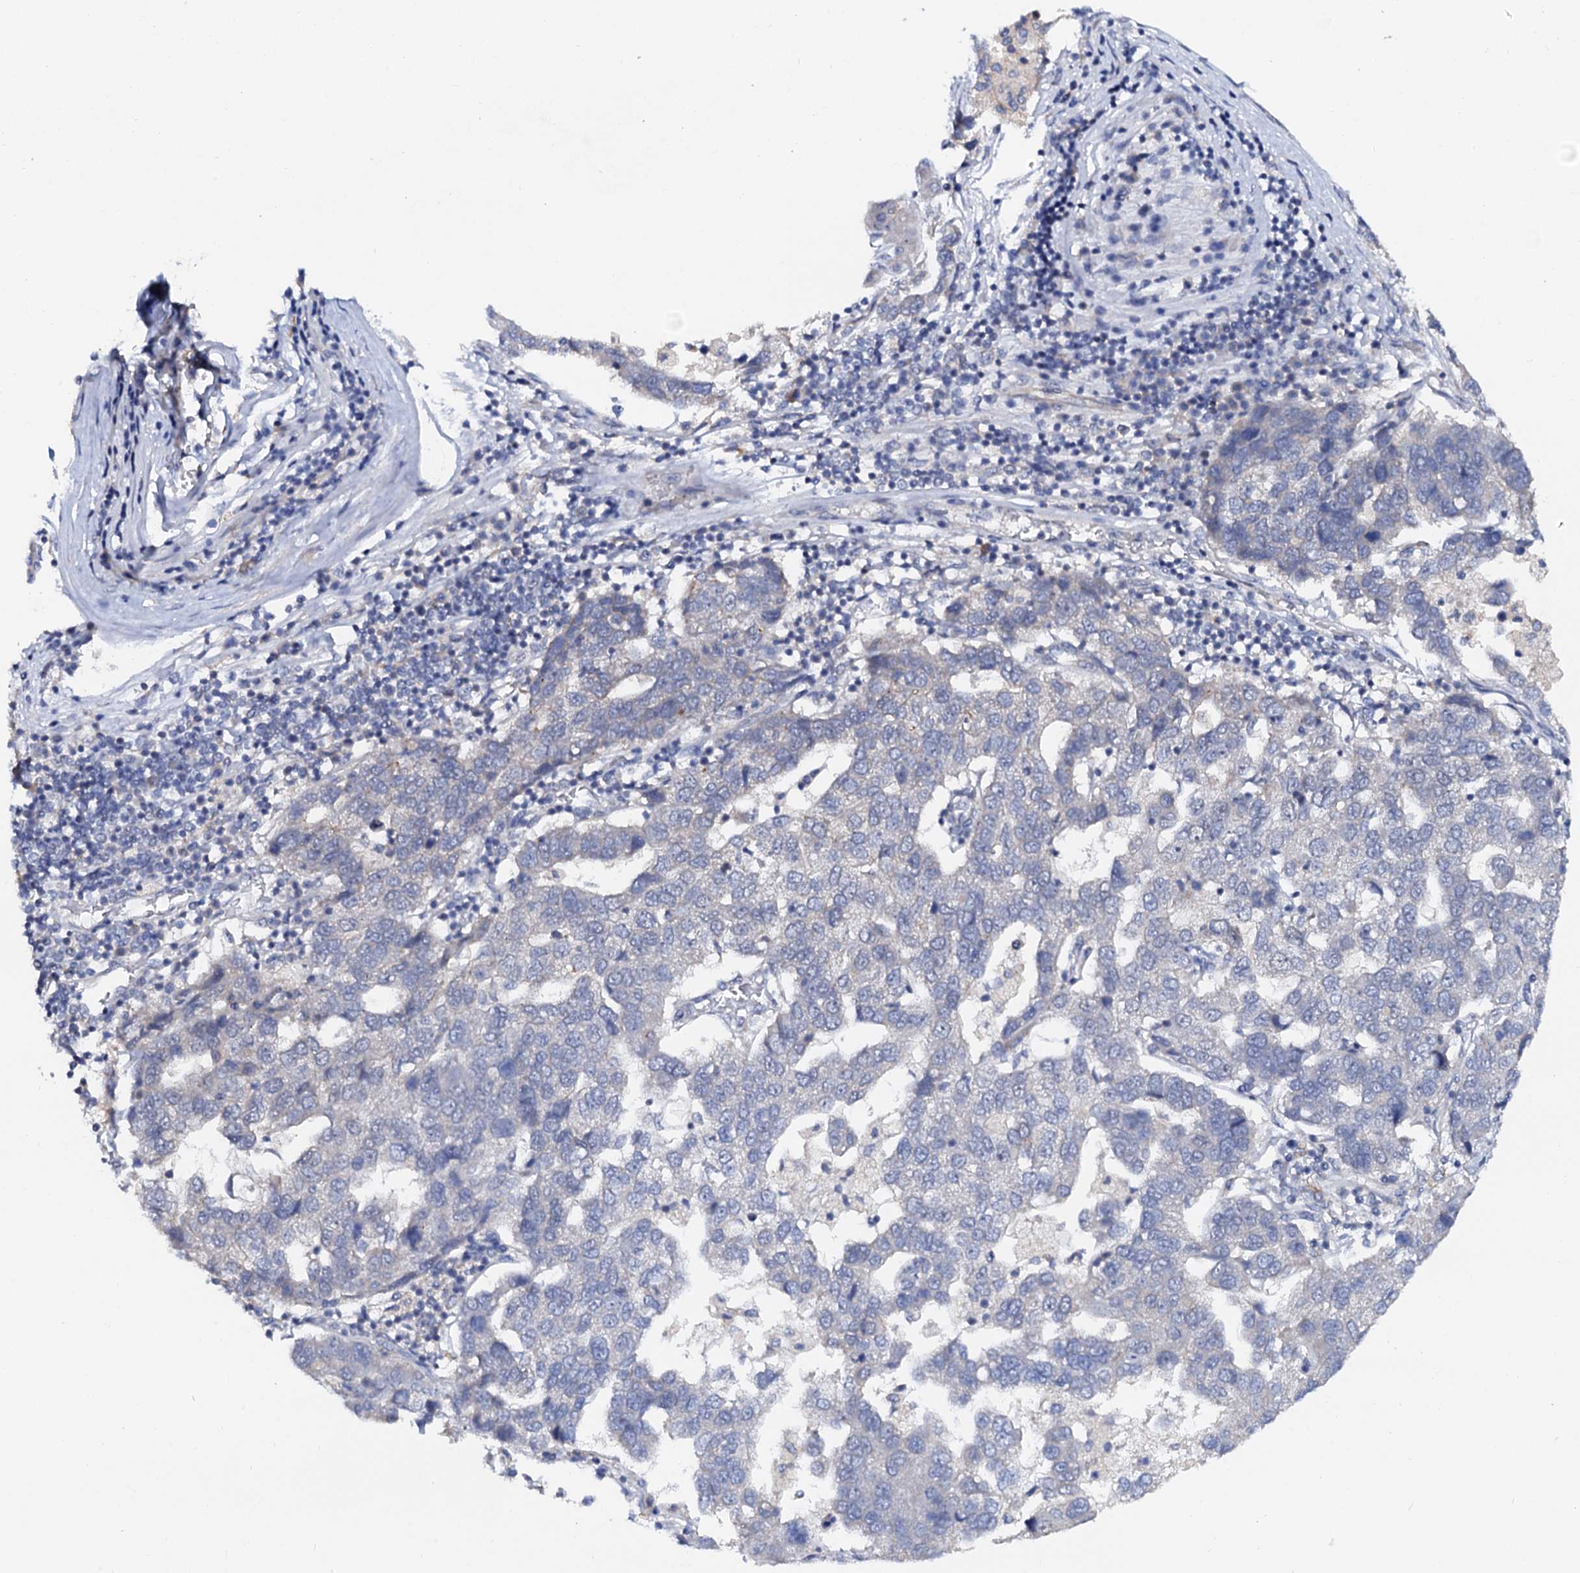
{"staining": {"intensity": "negative", "quantity": "none", "location": "none"}, "tissue": "pancreatic cancer", "cell_type": "Tumor cells", "image_type": "cancer", "snomed": [{"axis": "morphology", "description": "Adenocarcinoma, NOS"}, {"axis": "topography", "description": "Pancreas"}], "caption": "DAB (3,3'-diaminobenzidine) immunohistochemical staining of human pancreatic cancer (adenocarcinoma) demonstrates no significant positivity in tumor cells.", "gene": "NALF1", "patient": {"sex": "female", "age": 61}}